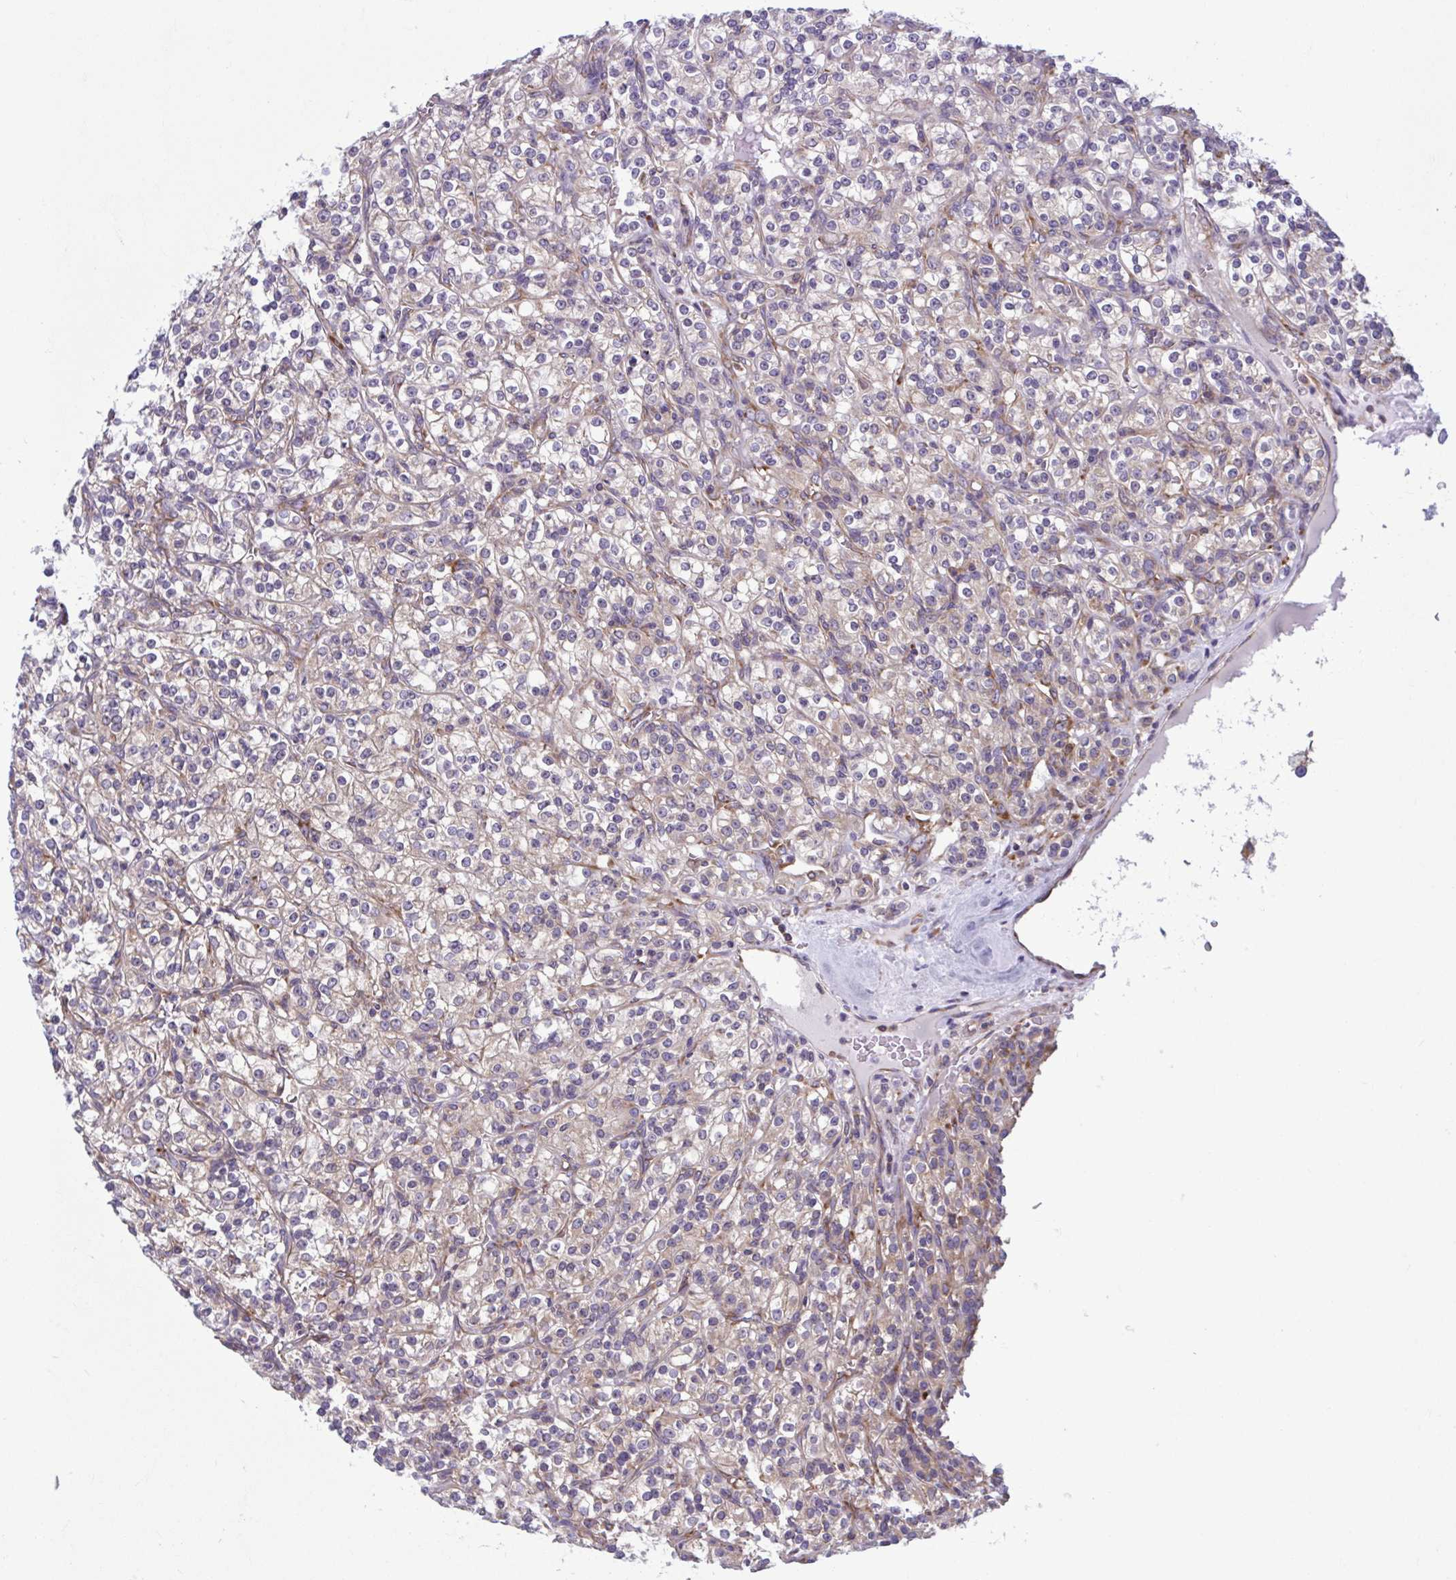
{"staining": {"intensity": "weak", "quantity": "<25%", "location": "cytoplasmic/membranous"}, "tissue": "renal cancer", "cell_type": "Tumor cells", "image_type": "cancer", "snomed": [{"axis": "morphology", "description": "Adenocarcinoma, NOS"}, {"axis": "topography", "description": "Kidney"}], "caption": "Tumor cells show no significant positivity in renal adenocarcinoma. (Brightfield microscopy of DAB (3,3'-diaminobenzidine) IHC at high magnification).", "gene": "RPS16", "patient": {"sex": "male", "age": 77}}